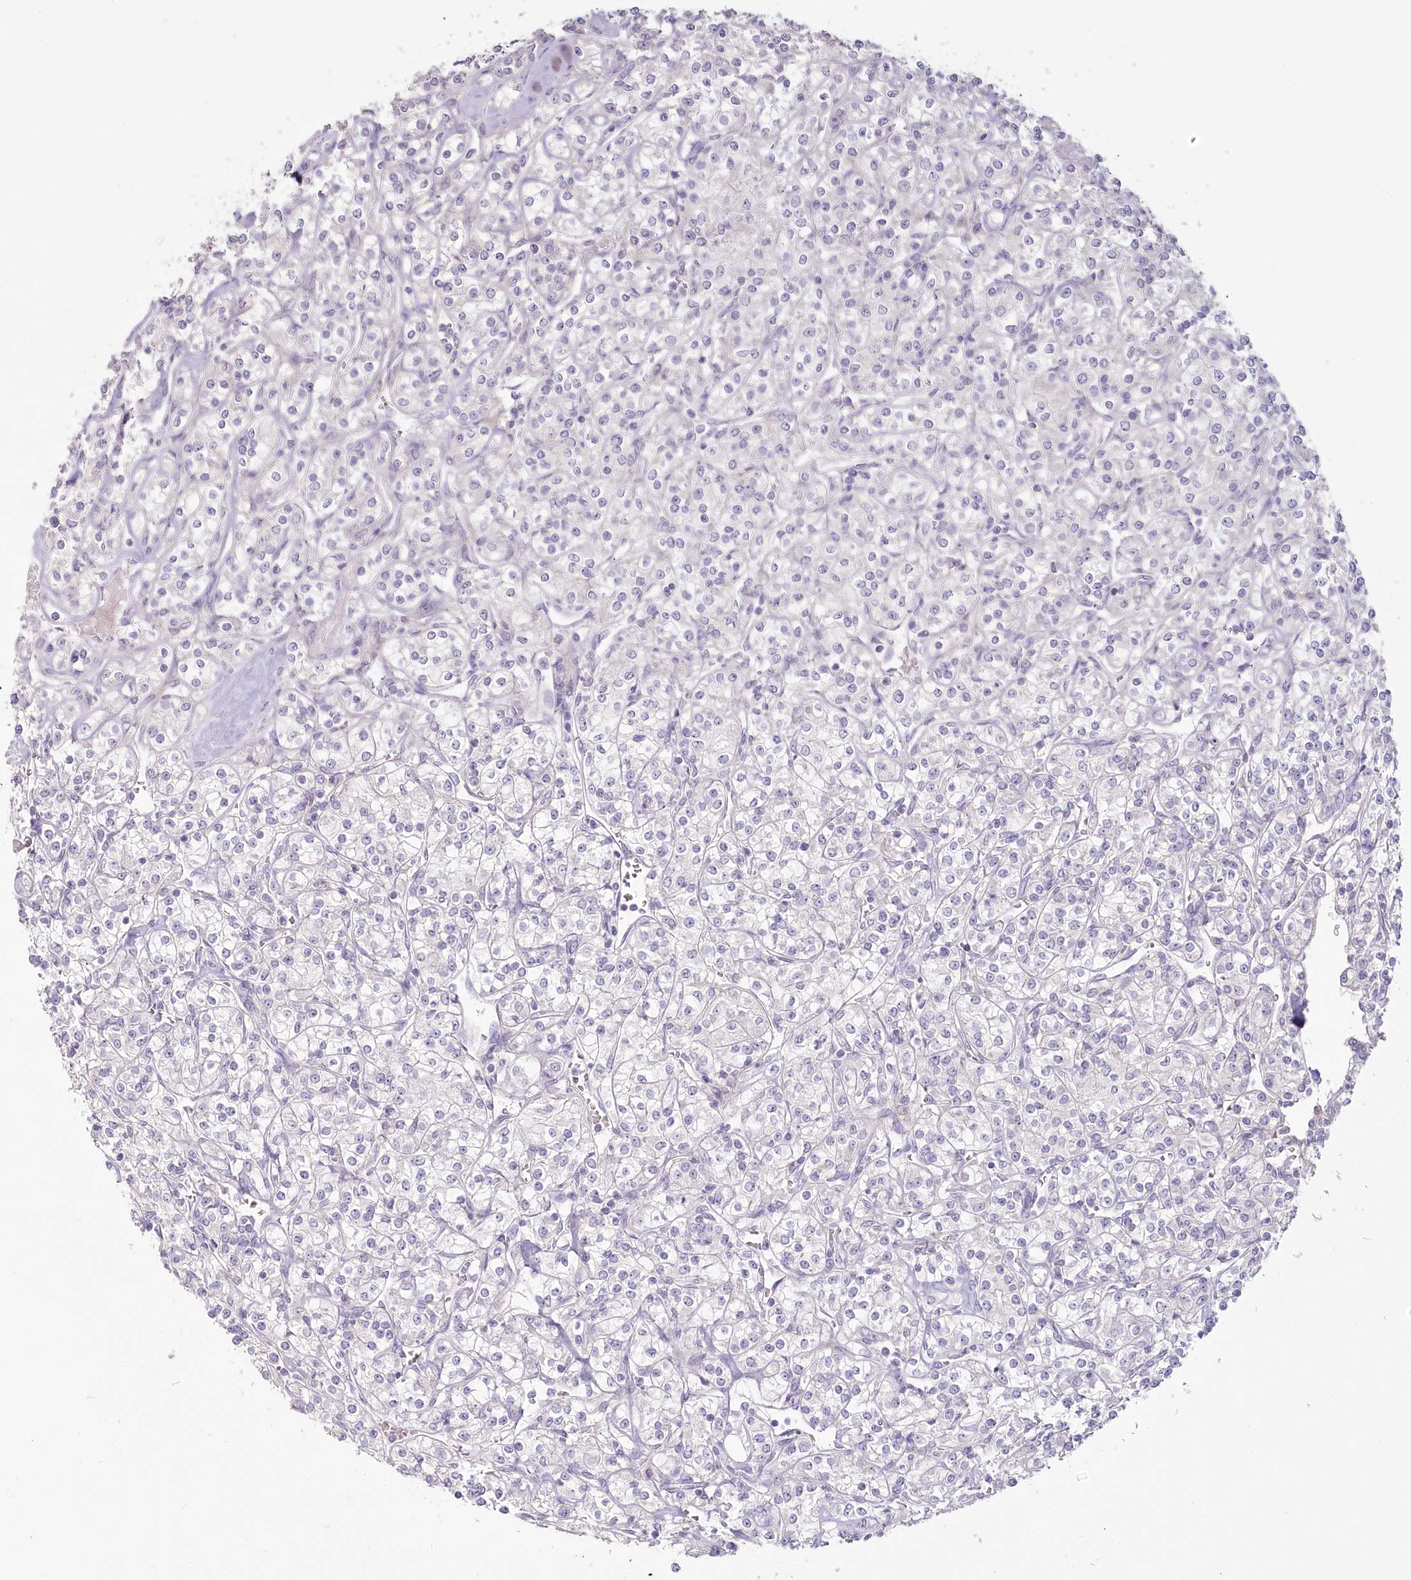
{"staining": {"intensity": "negative", "quantity": "none", "location": "none"}, "tissue": "renal cancer", "cell_type": "Tumor cells", "image_type": "cancer", "snomed": [{"axis": "morphology", "description": "Adenocarcinoma, NOS"}, {"axis": "topography", "description": "Kidney"}], "caption": "Protein analysis of renal cancer shows no significant staining in tumor cells.", "gene": "USP11", "patient": {"sex": "male", "age": 77}}